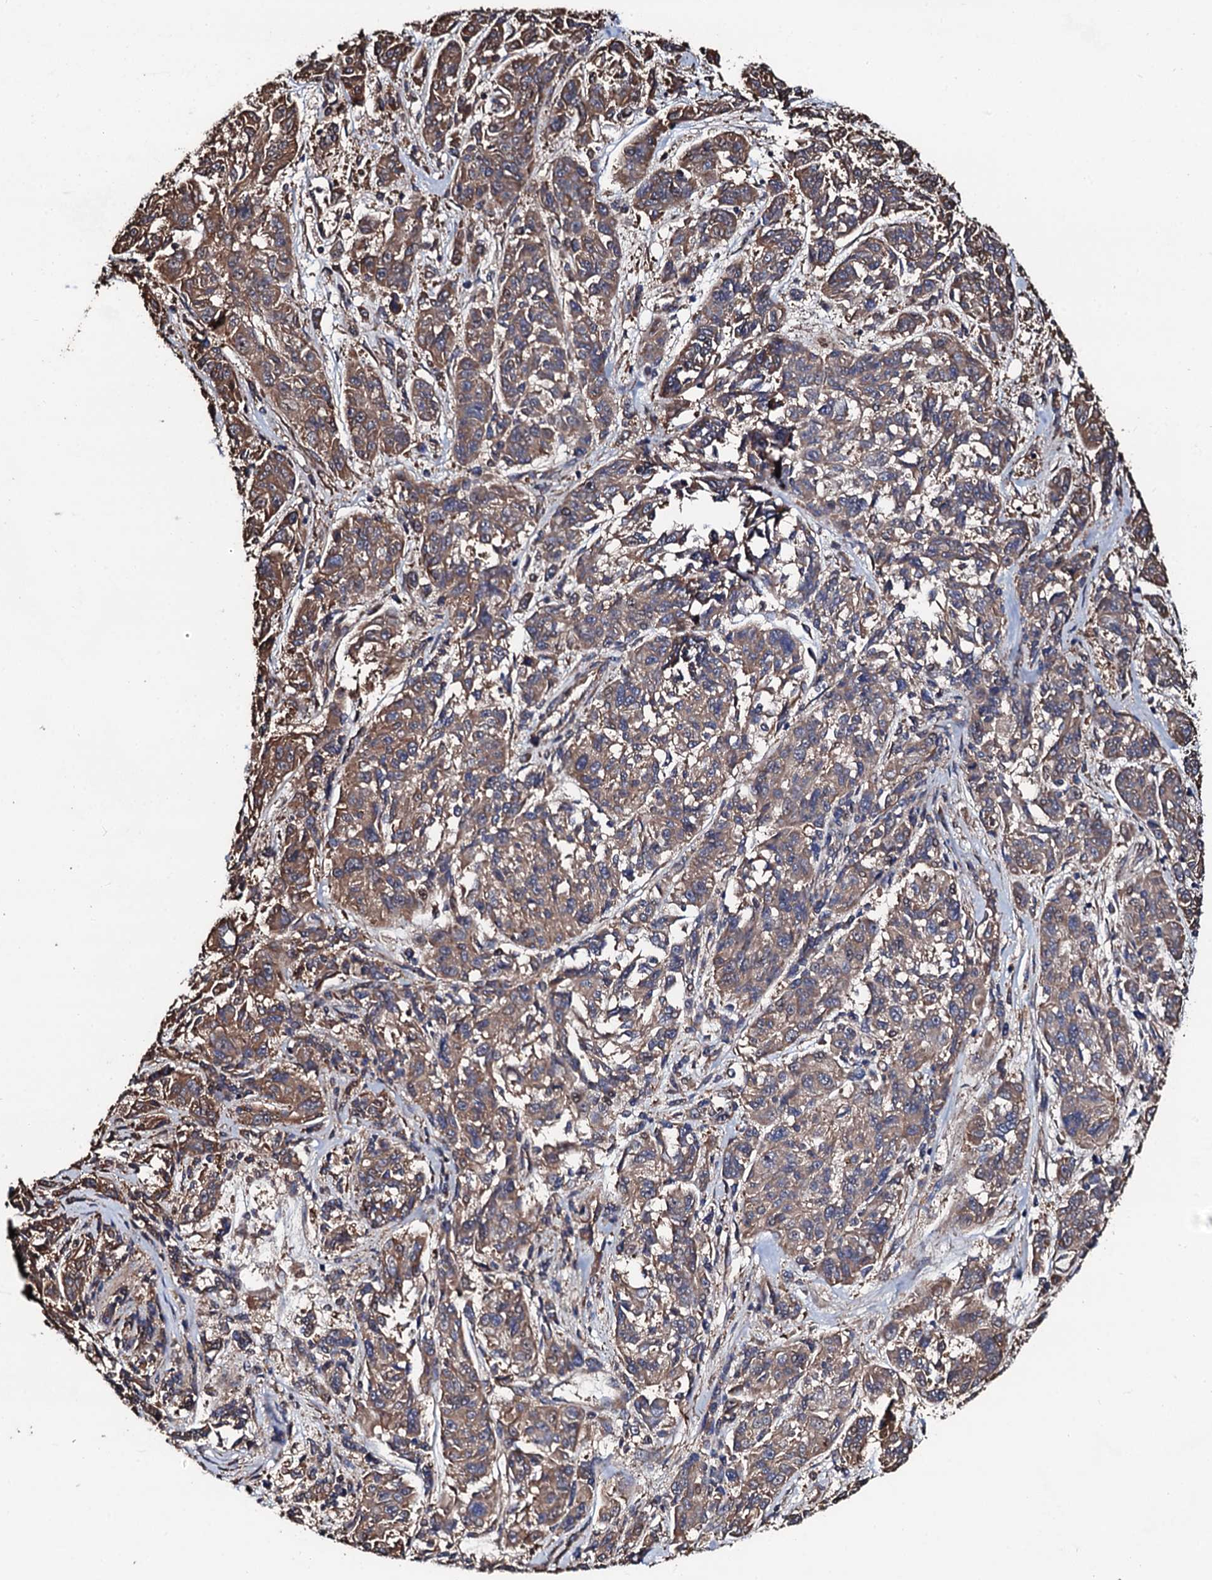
{"staining": {"intensity": "moderate", "quantity": ">75%", "location": "cytoplasmic/membranous"}, "tissue": "melanoma", "cell_type": "Tumor cells", "image_type": "cancer", "snomed": [{"axis": "morphology", "description": "Malignant melanoma, NOS"}, {"axis": "topography", "description": "Skin"}], "caption": "Moderate cytoplasmic/membranous protein staining is present in about >75% of tumor cells in malignant melanoma.", "gene": "CKAP5", "patient": {"sex": "male", "age": 53}}